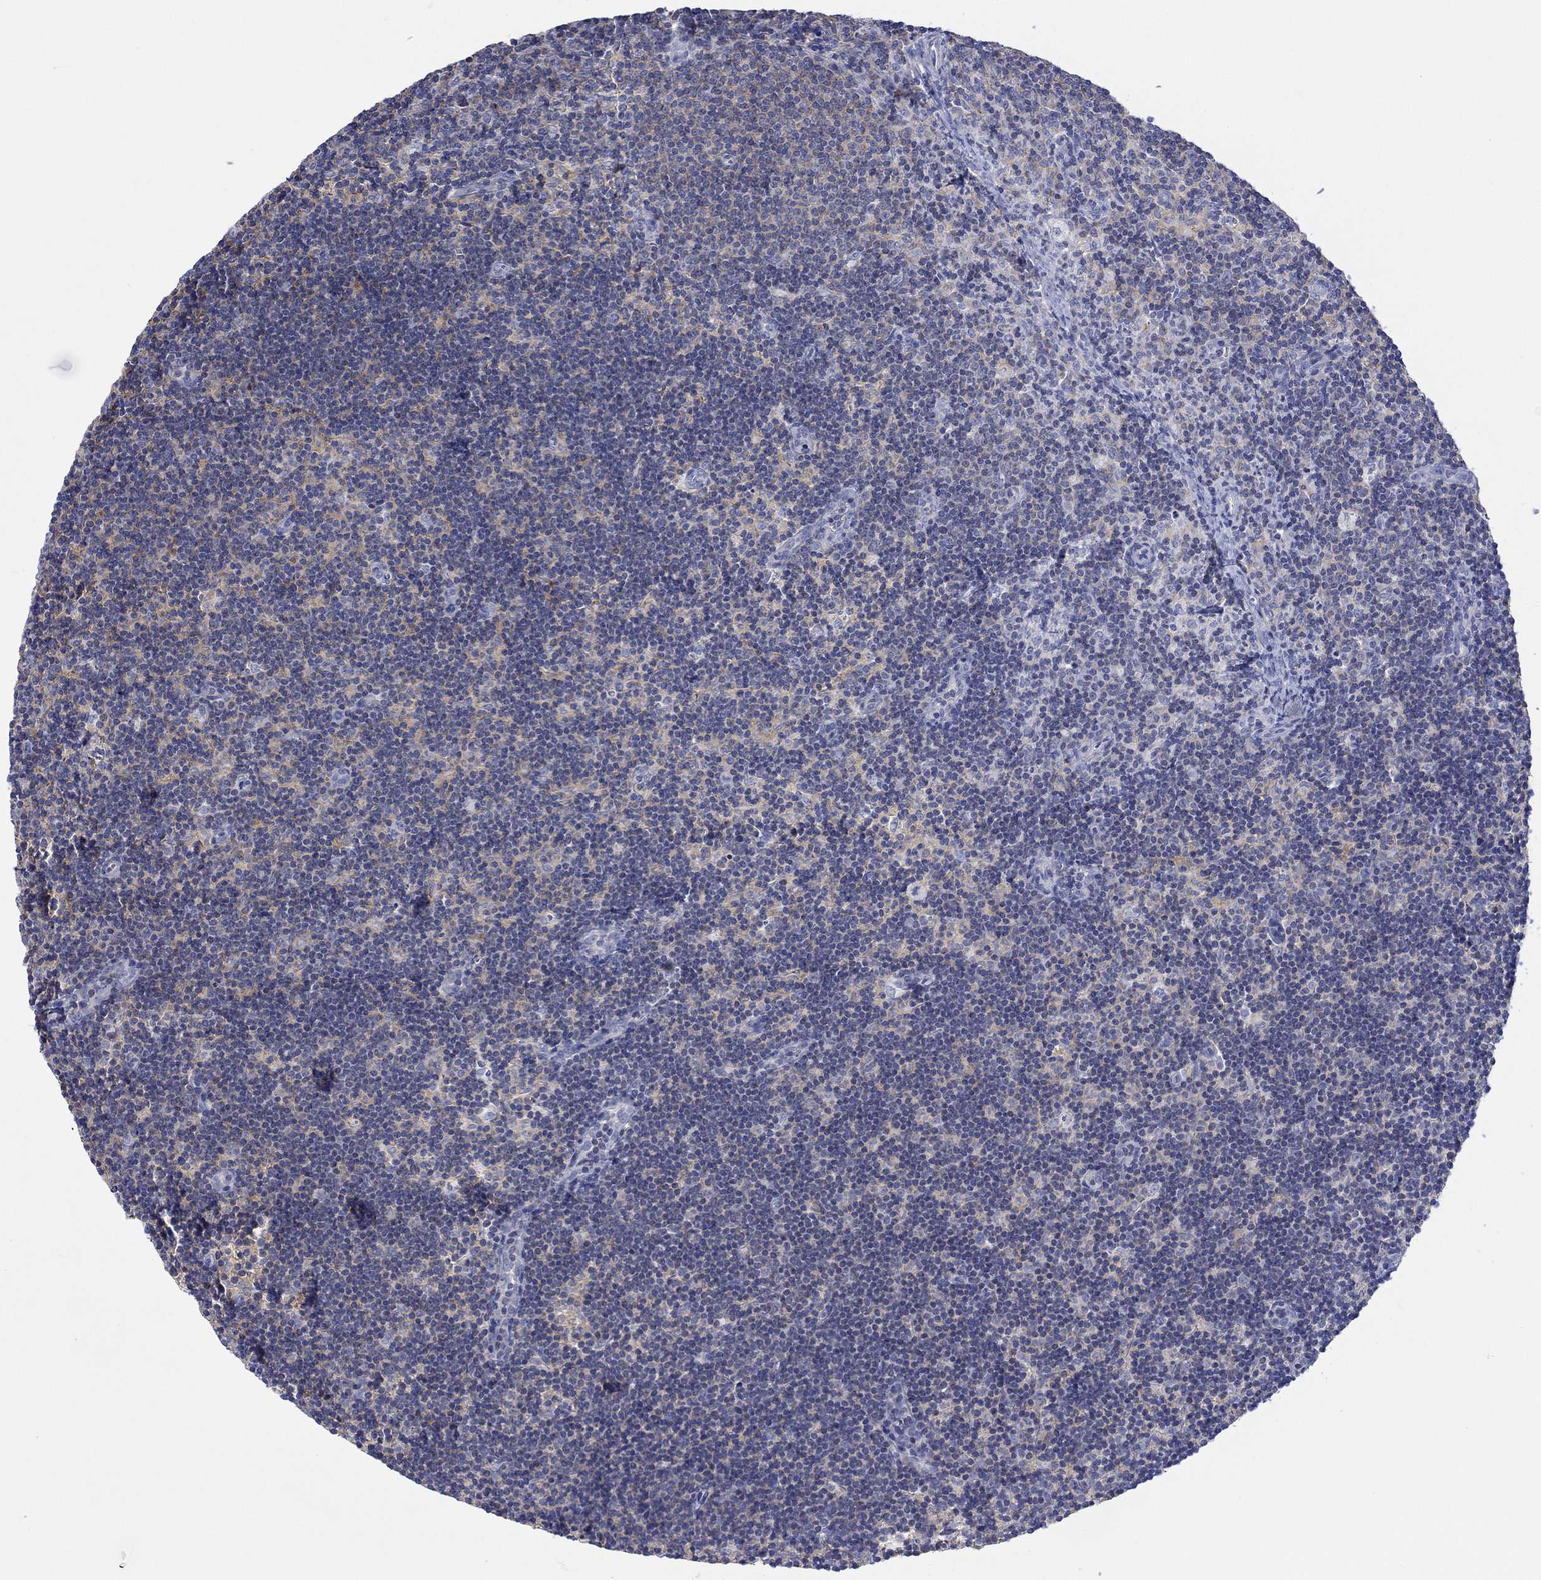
{"staining": {"intensity": "weak", "quantity": "25%-75%", "location": "cytoplasmic/membranous"}, "tissue": "lymph node", "cell_type": "Non-germinal center cells", "image_type": "normal", "snomed": [{"axis": "morphology", "description": "Normal tissue, NOS"}, {"axis": "topography", "description": "Lymph node"}], "caption": "Weak cytoplasmic/membranous expression is appreciated in about 25%-75% of non-germinal center cells in benign lymph node. Nuclei are stained in blue.", "gene": "PPIL6", "patient": {"sex": "female", "age": 34}}